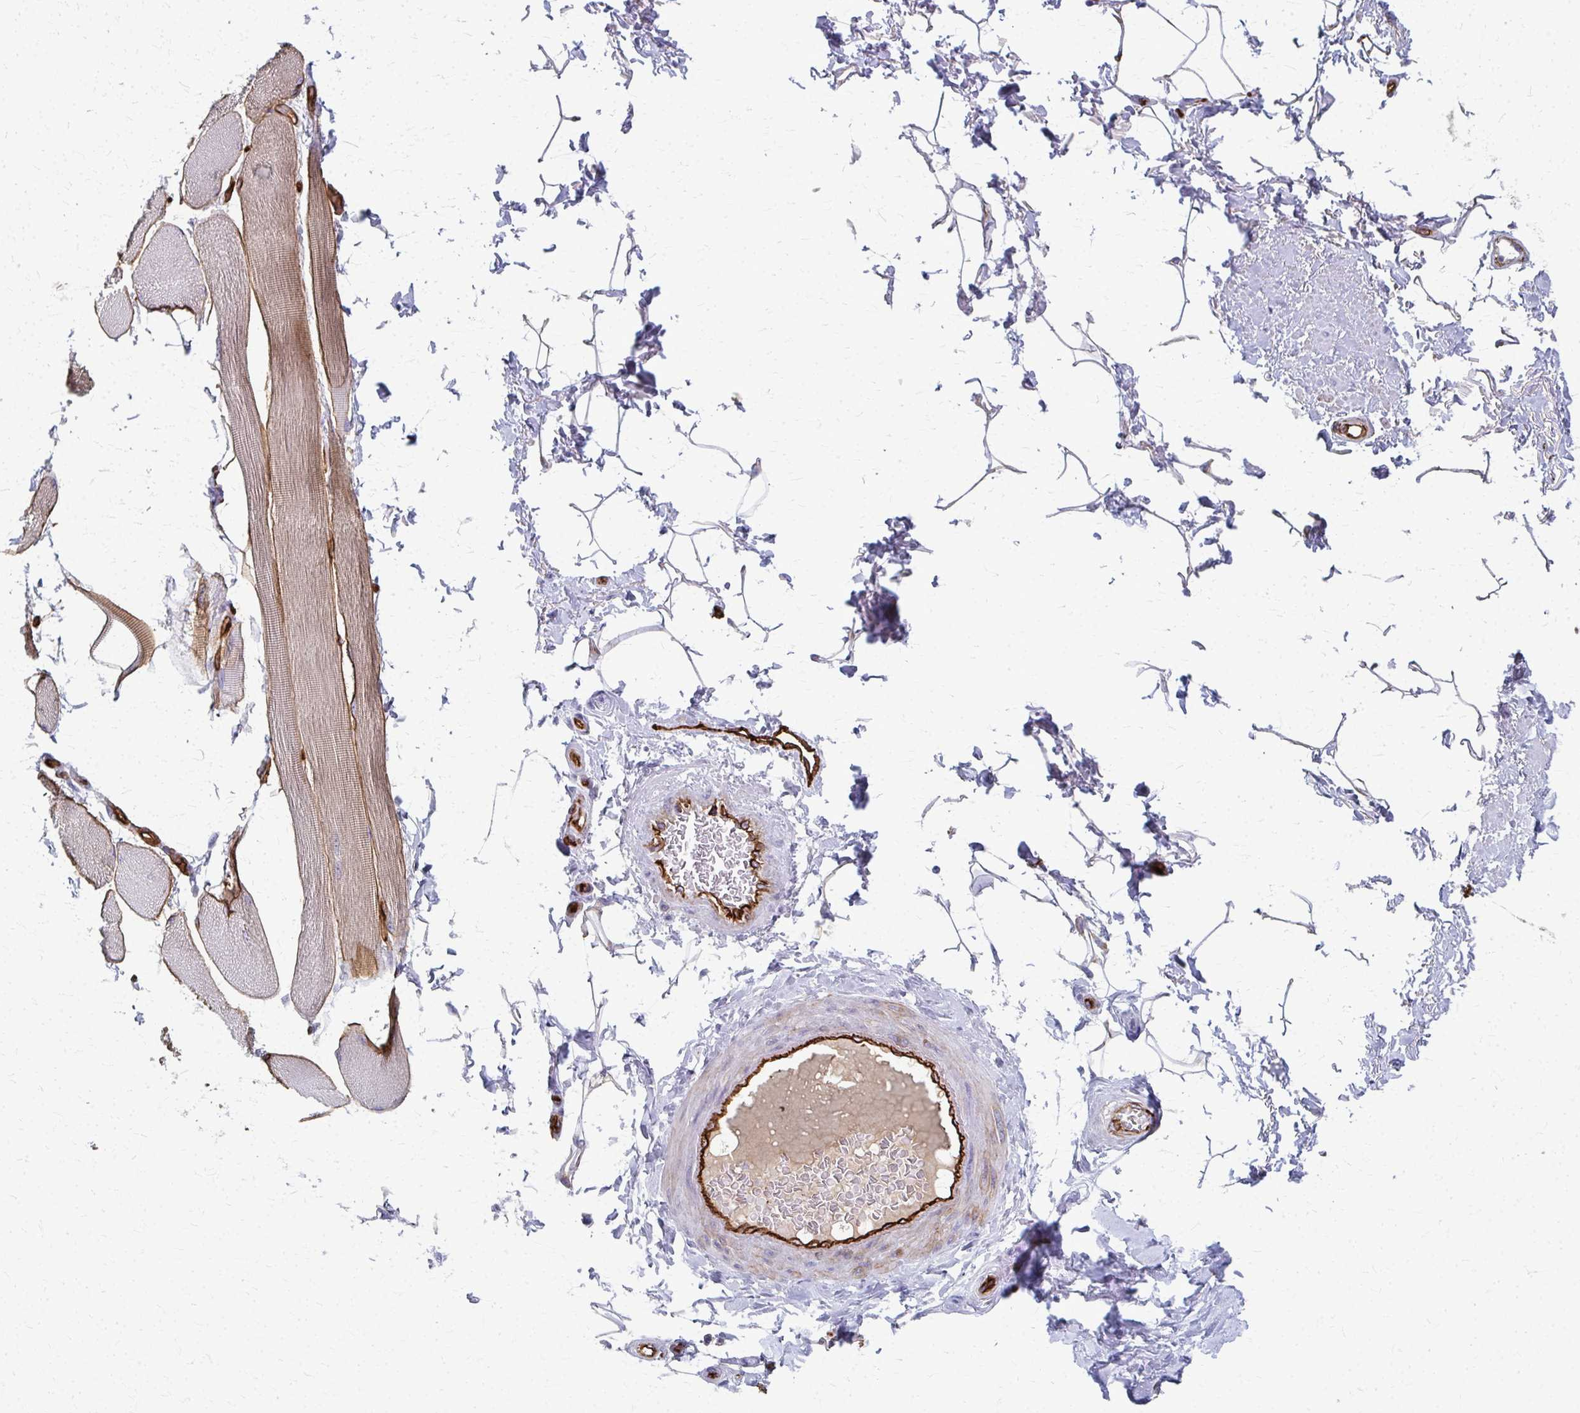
{"staining": {"intensity": "negative", "quantity": "none", "location": "none"}, "tissue": "adipose tissue", "cell_type": "Adipocytes", "image_type": "normal", "snomed": [{"axis": "morphology", "description": "Normal tissue, NOS"}, {"axis": "topography", "description": "Peripheral nerve tissue"}], "caption": "Human adipose tissue stained for a protein using immunohistochemistry (IHC) shows no expression in adipocytes.", "gene": "ADIPOQ", "patient": {"sex": "male", "age": 51}}